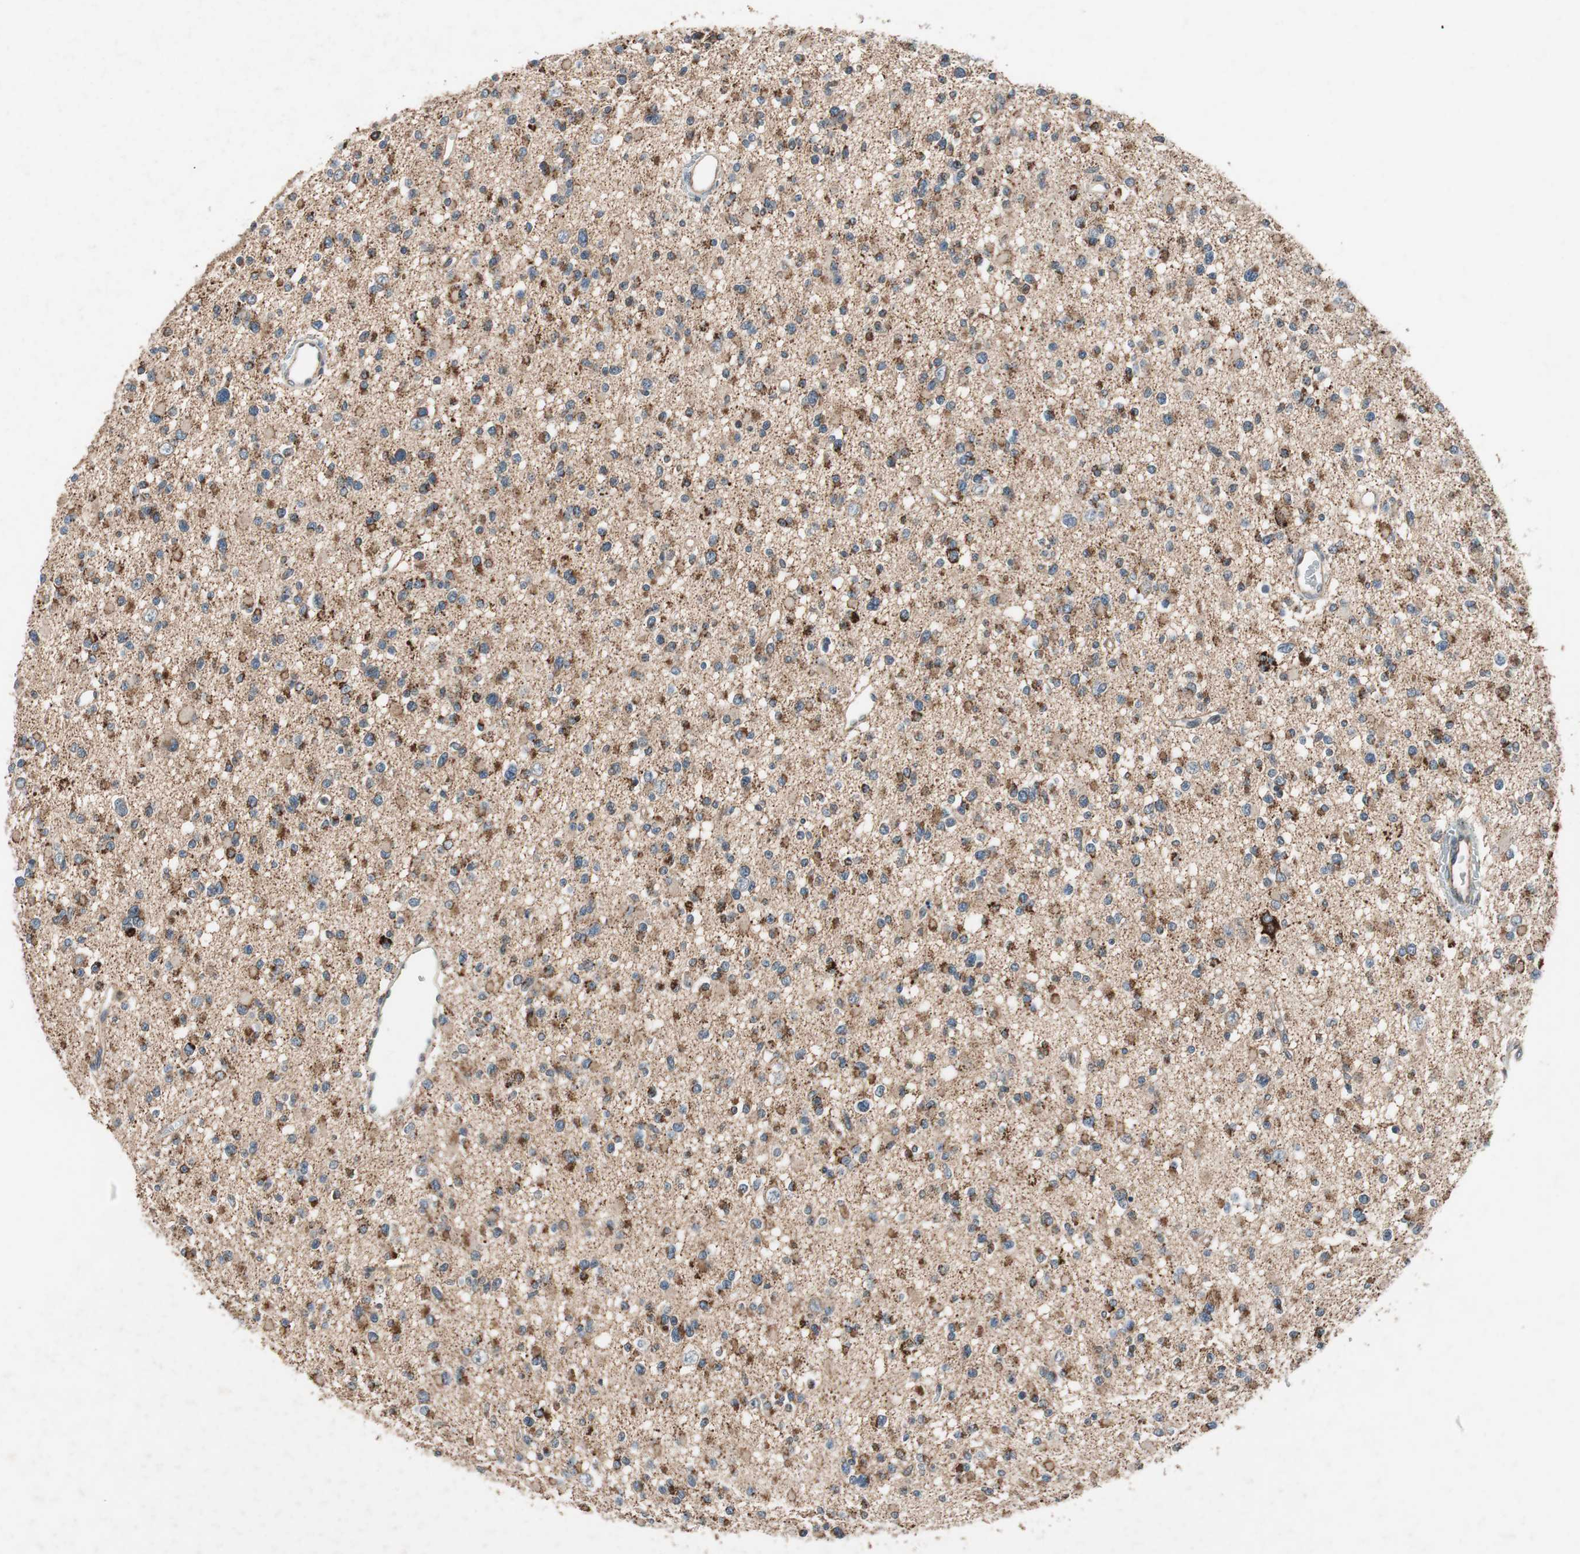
{"staining": {"intensity": "strong", "quantity": "25%-75%", "location": "cytoplasmic/membranous"}, "tissue": "glioma", "cell_type": "Tumor cells", "image_type": "cancer", "snomed": [{"axis": "morphology", "description": "Glioma, malignant, Low grade"}, {"axis": "topography", "description": "Brain"}], "caption": "Glioma was stained to show a protein in brown. There is high levels of strong cytoplasmic/membranous staining in about 25%-75% of tumor cells.", "gene": "HPN", "patient": {"sex": "female", "age": 22}}